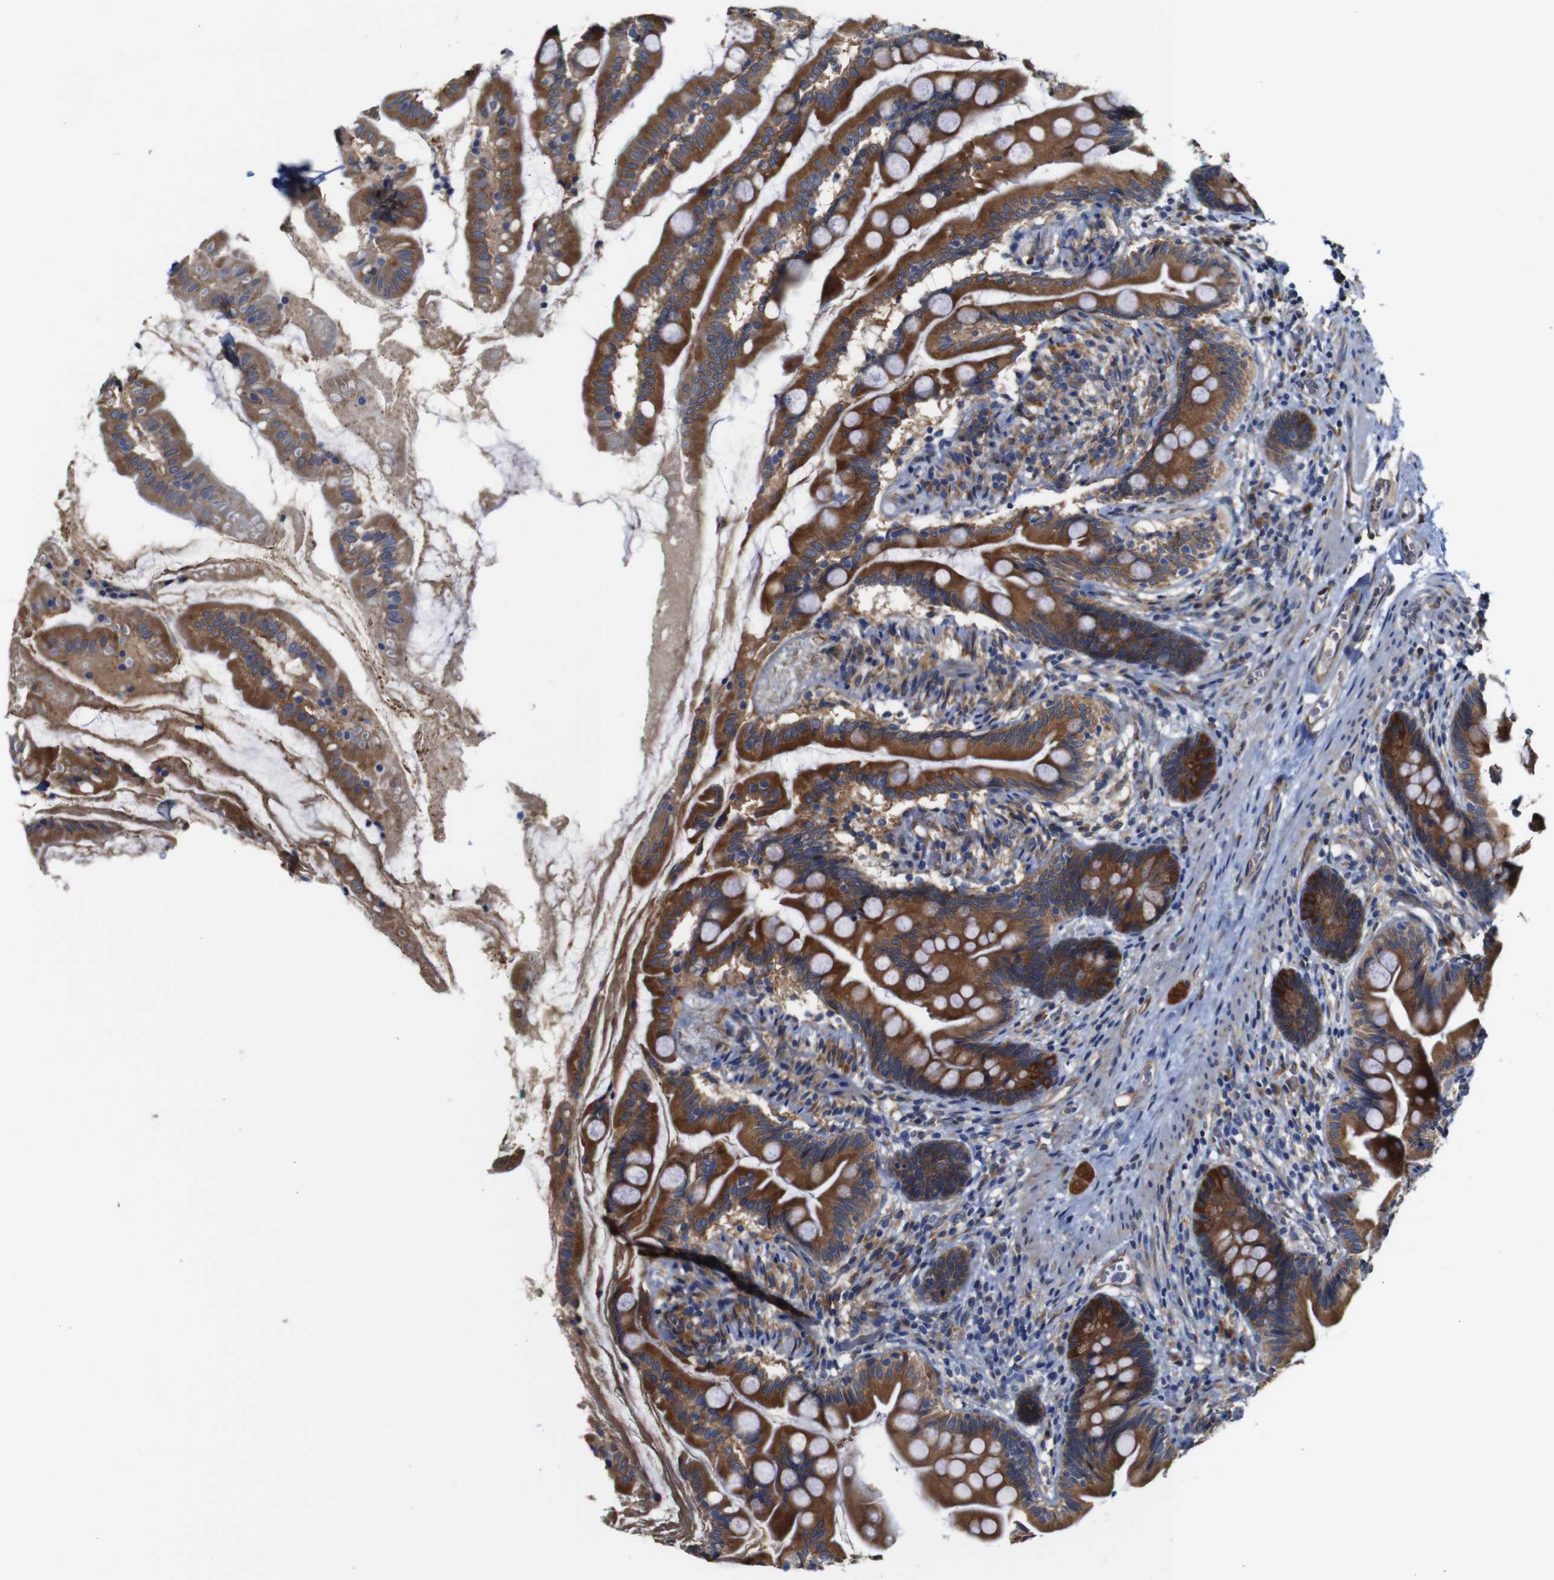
{"staining": {"intensity": "strong", "quantity": ">75%", "location": "cytoplasmic/membranous"}, "tissue": "small intestine", "cell_type": "Glandular cells", "image_type": "normal", "snomed": [{"axis": "morphology", "description": "Normal tissue, NOS"}, {"axis": "topography", "description": "Small intestine"}], "caption": "This is a micrograph of IHC staining of normal small intestine, which shows strong expression in the cytoplasmic/membranous of glandular cells.", "gene": "CLCC1", "patient": {"sex": "female", "age": 56}}